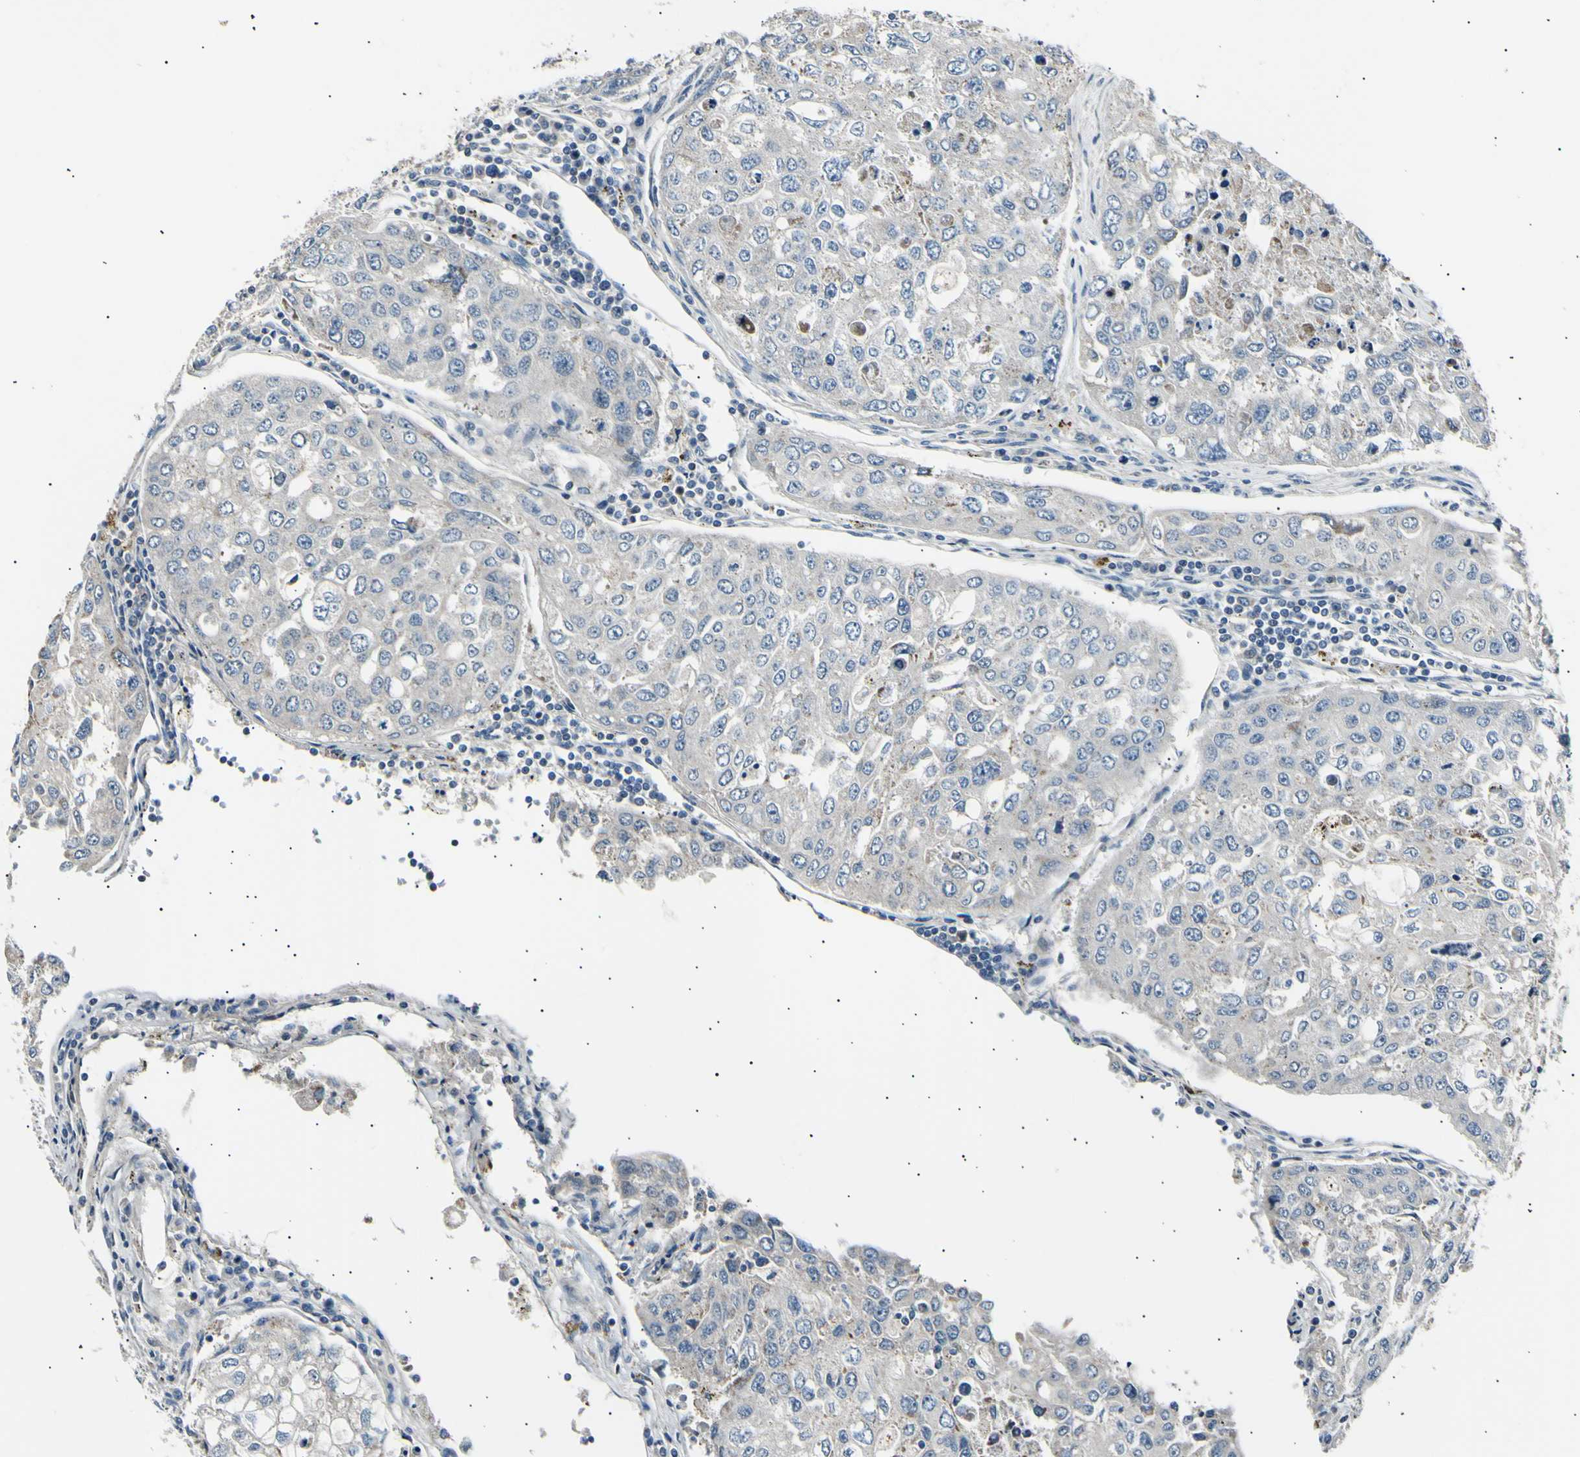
{"staining": {"intensity": "weak", "quantity": "25%-75%", "location": "cytoplasmic/membranous"}, "tissue": "urothelial cancer", "cell_type": "Tumor cells", "image_type": "cancer", "snomed": [{"axis": "morphology", "description": "Urothelial carcinoma, High grade"}, {"axis": "topography", "description": "Lymph node"}, {"axis": "topography", "description": "Urinary bladder"}], "caption": "Human high-grade urothelial carcinoma stained with a brown dye displays weak cytoplasmic/membranous positive positivity in approximately 25%-75% of tumor cells.", "gene": "ITGA6", "patient": {"sex": "male", "age": 51}}